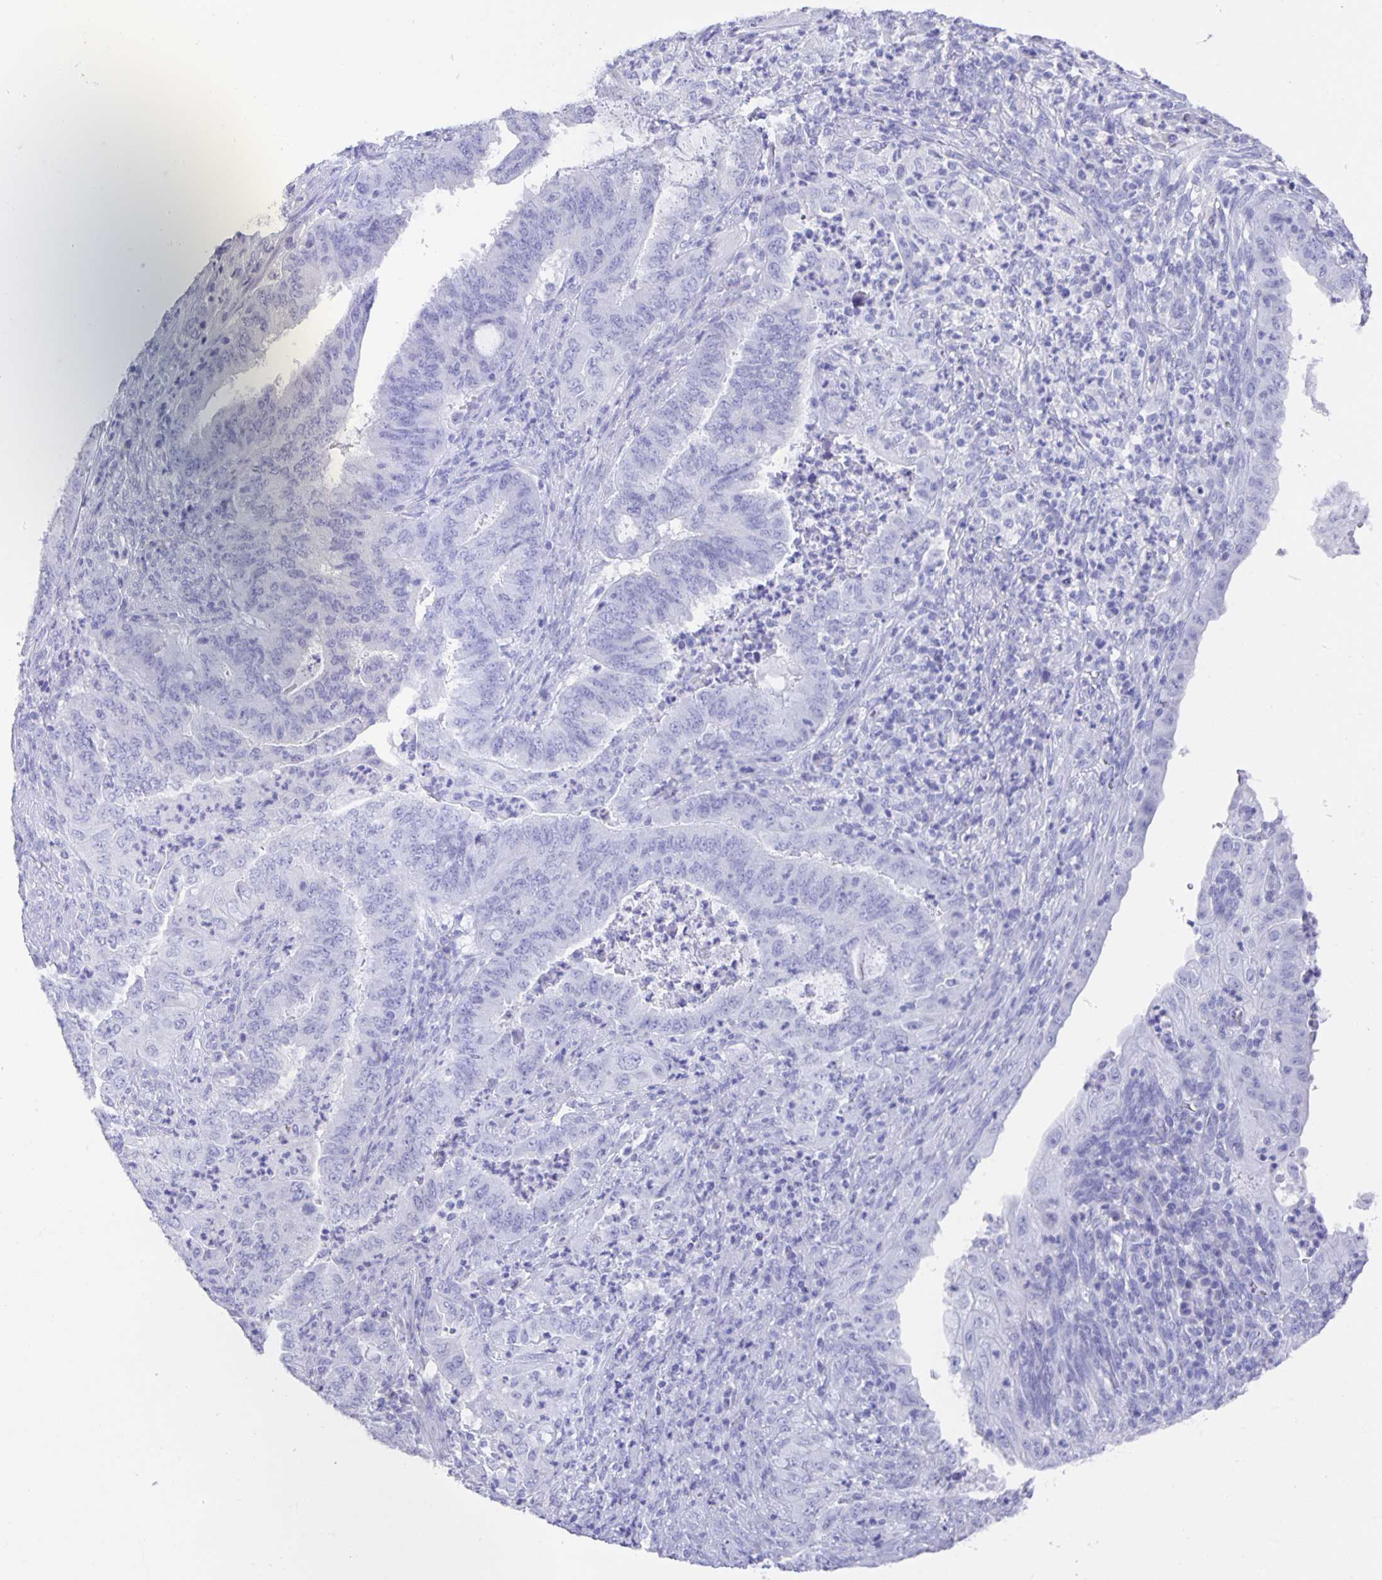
{"staining": {"intensity": "negative", "quantity": "none", "location": "none"}, "tissue": "endometrial cancer", "cell_type": "Tumor cells", "image_type": "cancer", "snomed": [{"axis": "morphology", "description": "Adenocarcinoma, NOS"}, {"axis": "topography", "description": "Endometrium"}], "caption": "High power microscopy image of an immunohistochemistry (IHC) photomicrograph of endometrial cancer (adenocarcinoma), revealing no significant expression in tumor cells. (Stains: DAB IHC with hematoxylin counter stain, Microscopy: brightfield microscopy at high magnification).", "gene": "GUCA2A", "patient": {"sex": "female", "age": 51}}